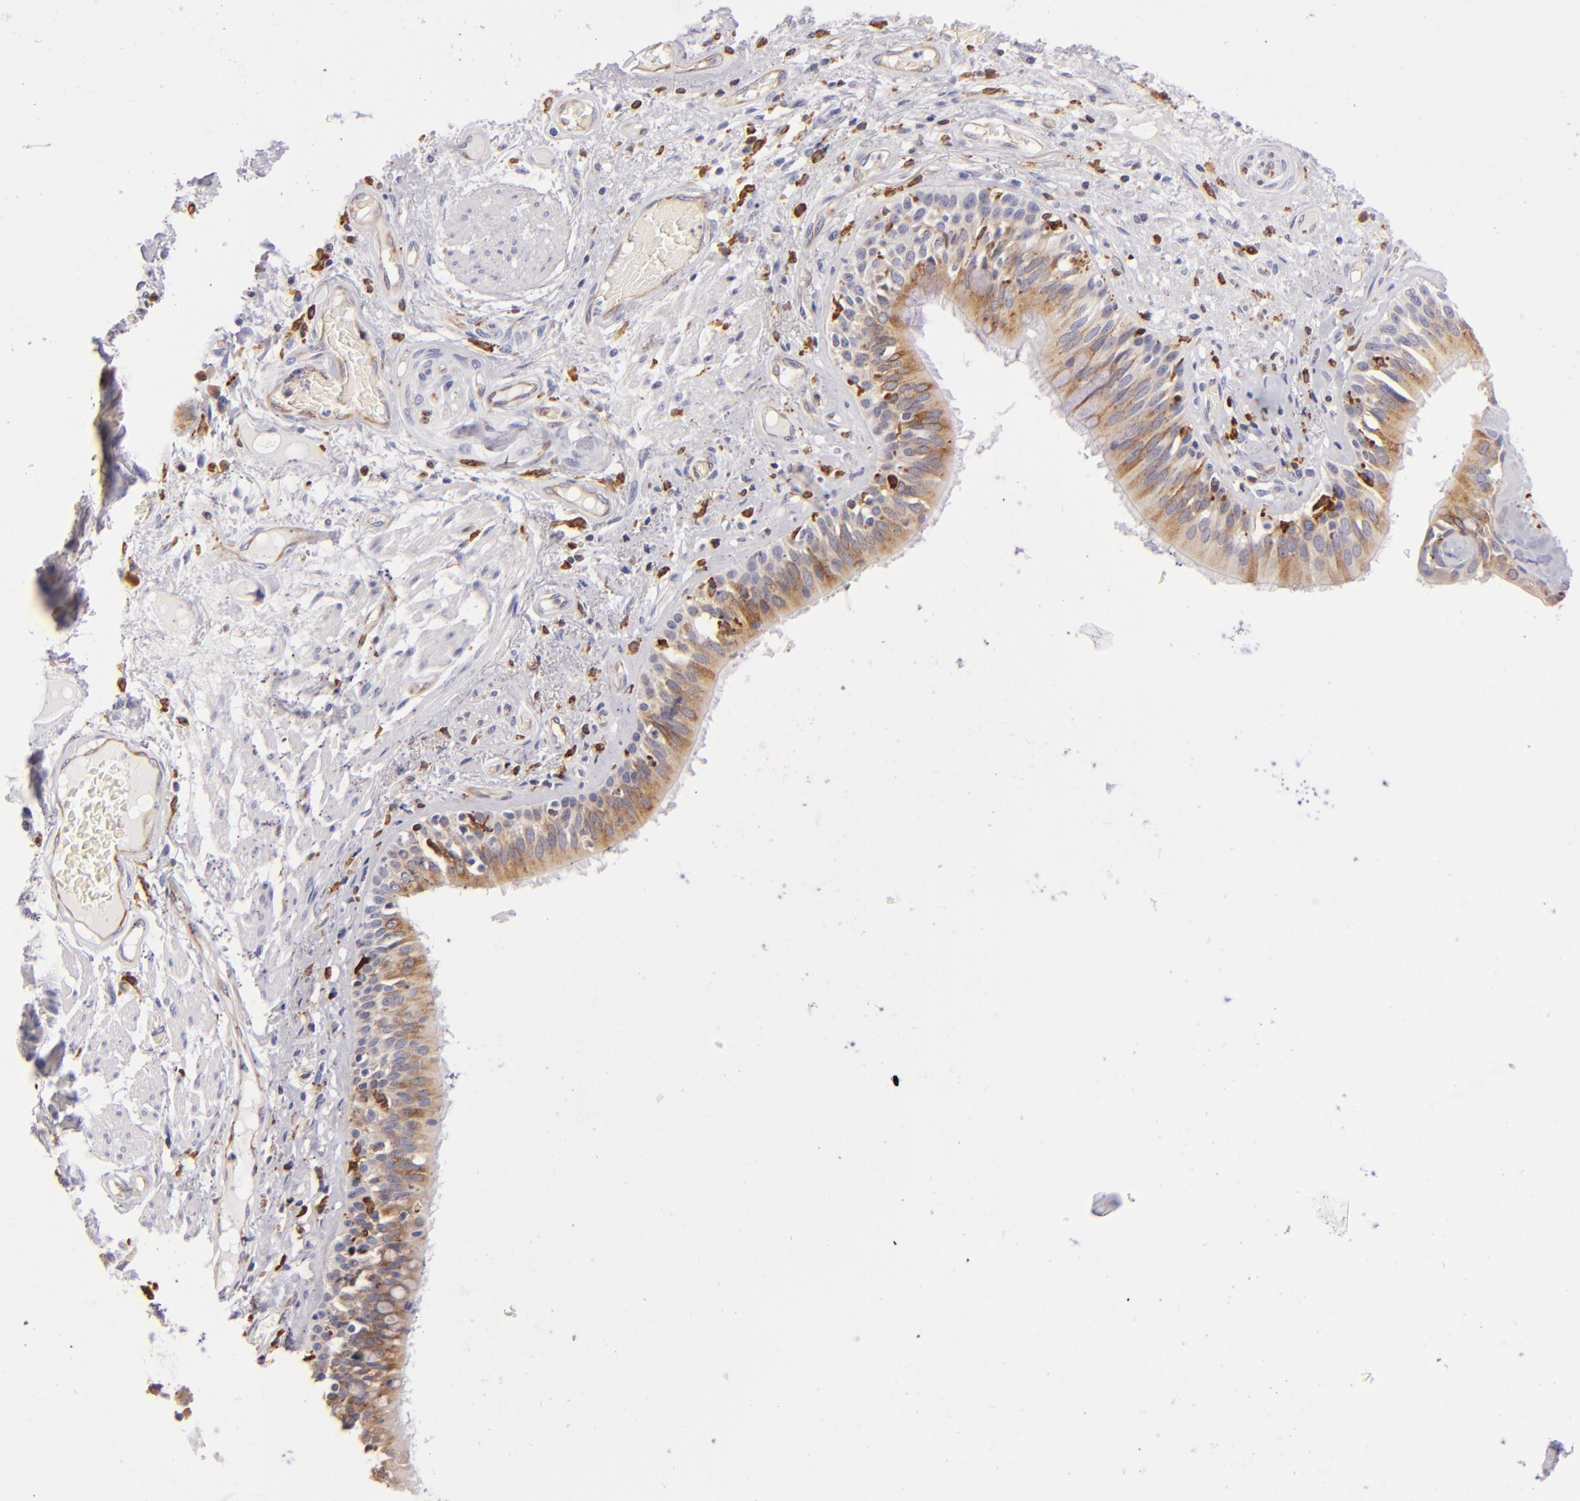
{"staining": {"intensity": "moderate", "quantity": ">75%", "location": "cytoplasmic/membranous"}, "tissue": "bronchus", "cell_type": "Respiratory epithelial cells", "image_type": "normal", "snomed": [{"axis": "morphology", "description": "Normal tissue, NOS"}, {"axis": "morphology", "description": "Squamous cell carcinoma, NOS"}, {"axis": "topography", "description": "Bronchus"}, {"axis": "topography", "description": "Lung"}], "caption": "IHC histopathology image of normal bronchus: bronchus stained using immunohistochemistry exhibits medium levels of moderate protein expression localized specifically in the cytoplasmic/membranous of respiratory epithelial cells, appearing as a cytoplasmic/membranous brown color.", "gene": "CD74", "patient": {"sex": "female", "age": 47}}